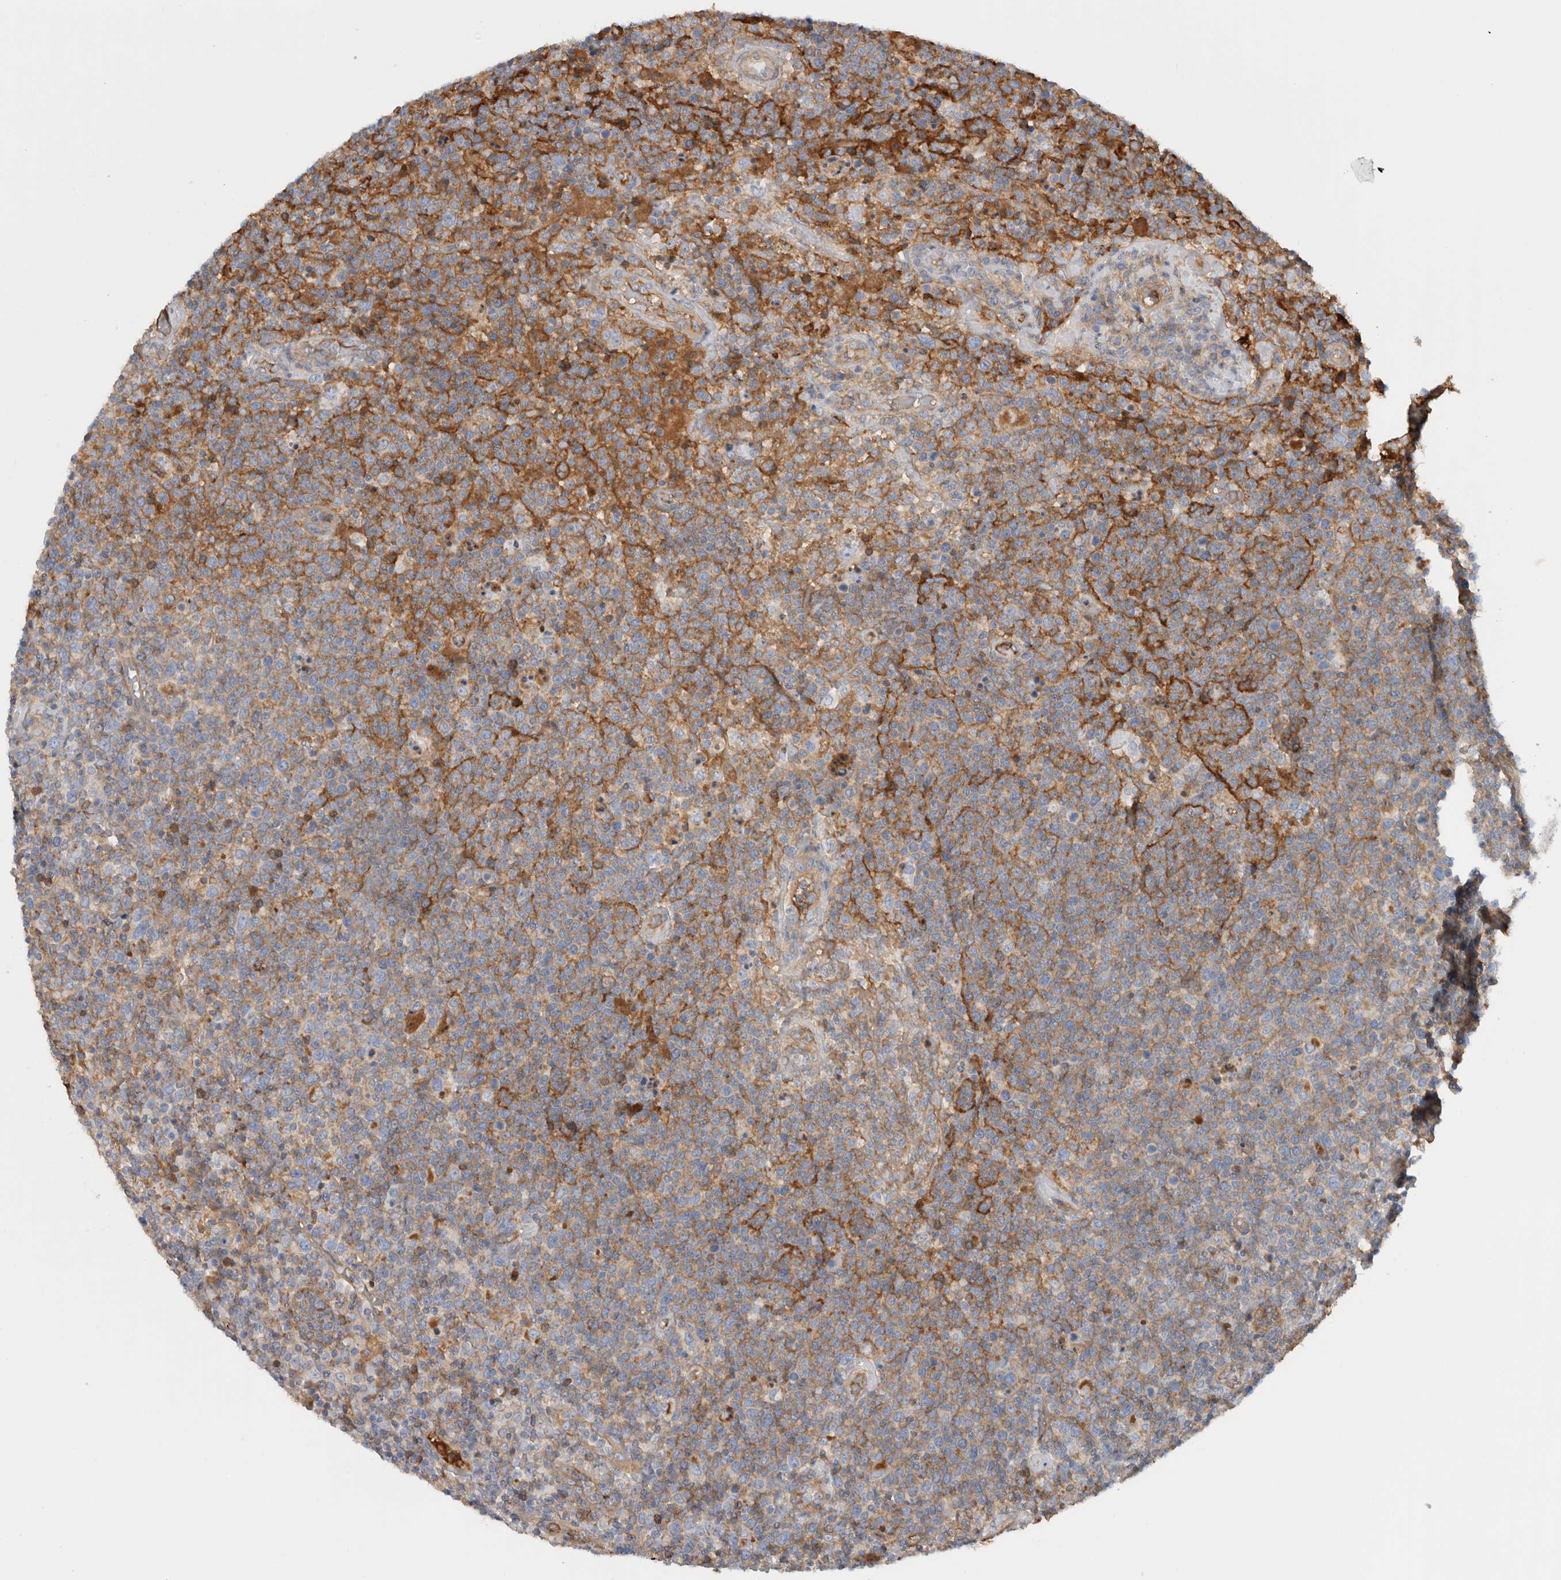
{"staining": {"intensity": "weak", "quantity": "25%-75%", "location": "cytoplasmic/membranous"}, "tissue": "lymphoma", "cell_type": "Tumor cells", "image_type": "cancer", "snomed": [{"axis": "morphology", "description": "Malignant lymphoma, non-Hodgkin's type, High grade"}, {"axis": "topography", "description": "Lymph node"}], "caption": "This is a histology image of immunohistochemistry (IHC) staining of high-grade malignant lymphoma, non-Hodgkin's type, which shows weak expression in the cytoplasmic/membranous of tumor cells.", "gene": "CFI", "patient": {"sex": "male", "age": 61}}